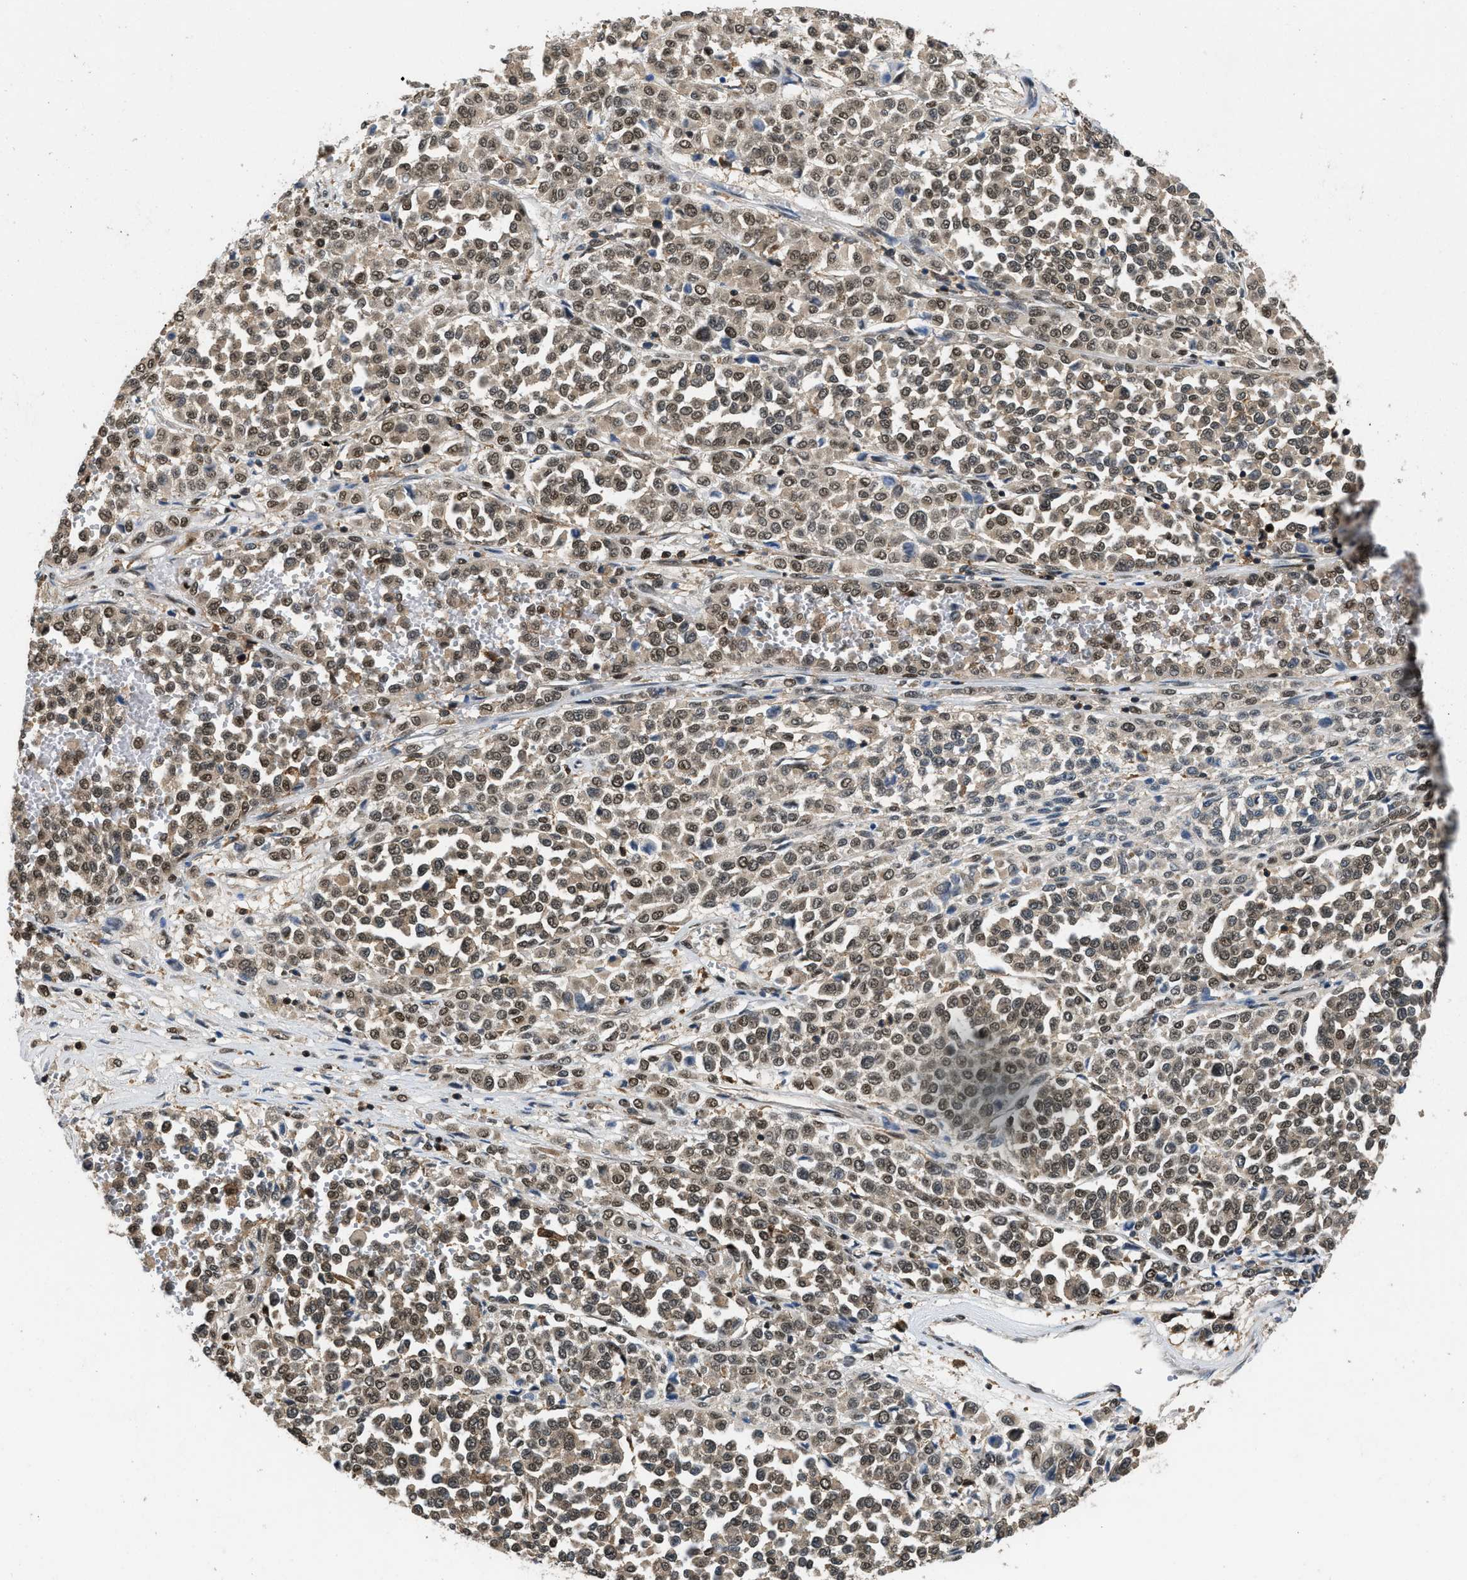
{"staining": {"intensity": "weak", "quantity": "<25%", "location": "cytoplasmic/membranous,nuclear"}, "tissue": "melanoma", "cell_type": "Tumor cells", "image_type": "cancer", "snomed": [{"axis": "morphology", "description": "Malignant melanoma, Metastatic site"}, {"axis": "topography", "description": "Pancreas"}], "caption": "Melanoma stained for a protein using immunohistochemistry (IHC) demonstrates no staining tumor cells.", "gene": "ATF7IP", "patient": {"sex": "female", "age": 30}}